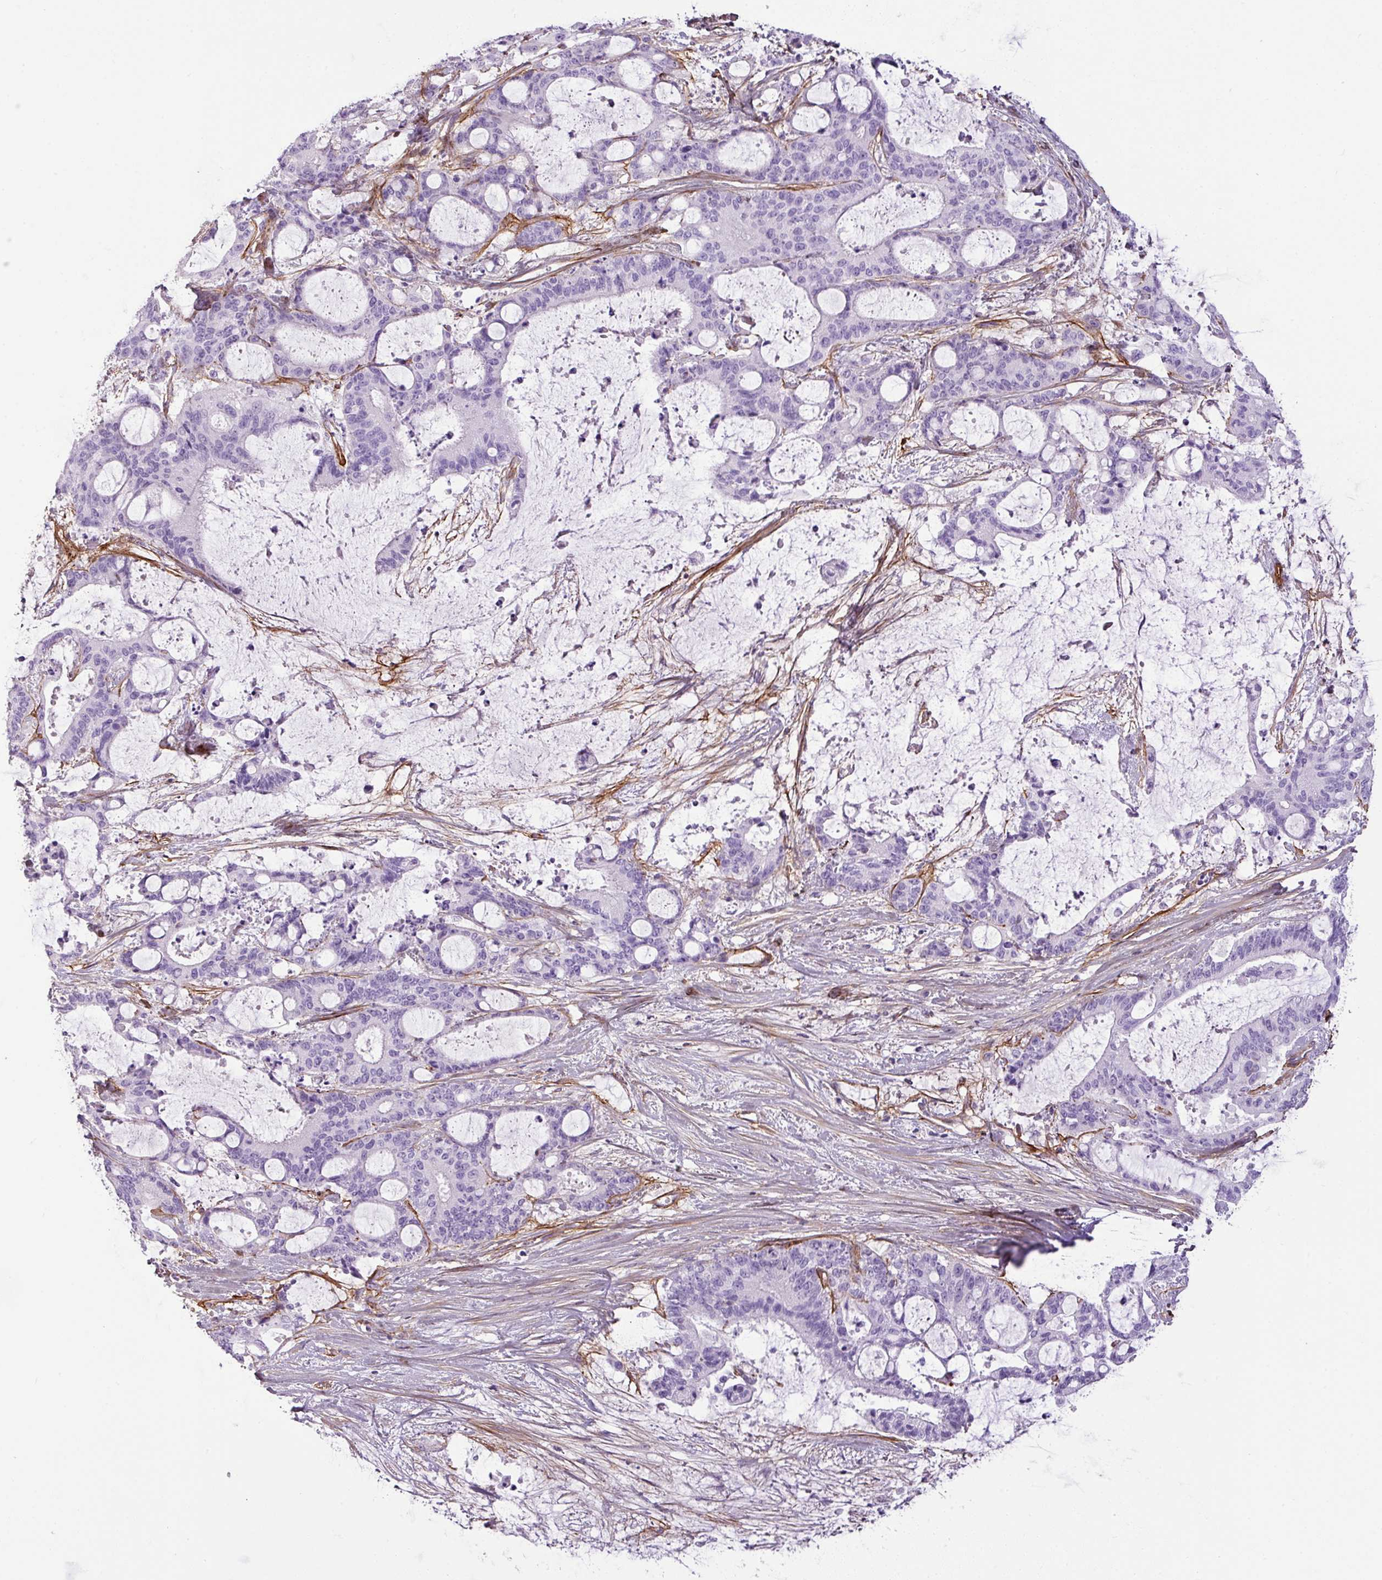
{"staining": {"intensity": "negative", "quantity": "none", "location": "none"}, "tissue": "liver cancer", "cell_type": "Tumor cells", "image_type": "cancer", "snomed": [{"axis": "morphology", "description": "Normal tissue, NOS"}, {"axis": "morphology", "description": "Cholangiocarcinoma"}, {"axis": "topography", "description": "Liver"}, {"axis": "topography", "description": "Peripheral nerve tissue"}], "caption": "Immunohistochemistry of human liver cholangiocarcinoma demonstrates no expression in tumor cells.", "gene": "PARD6G", "patient": {"sex": "female", "age": 73}}